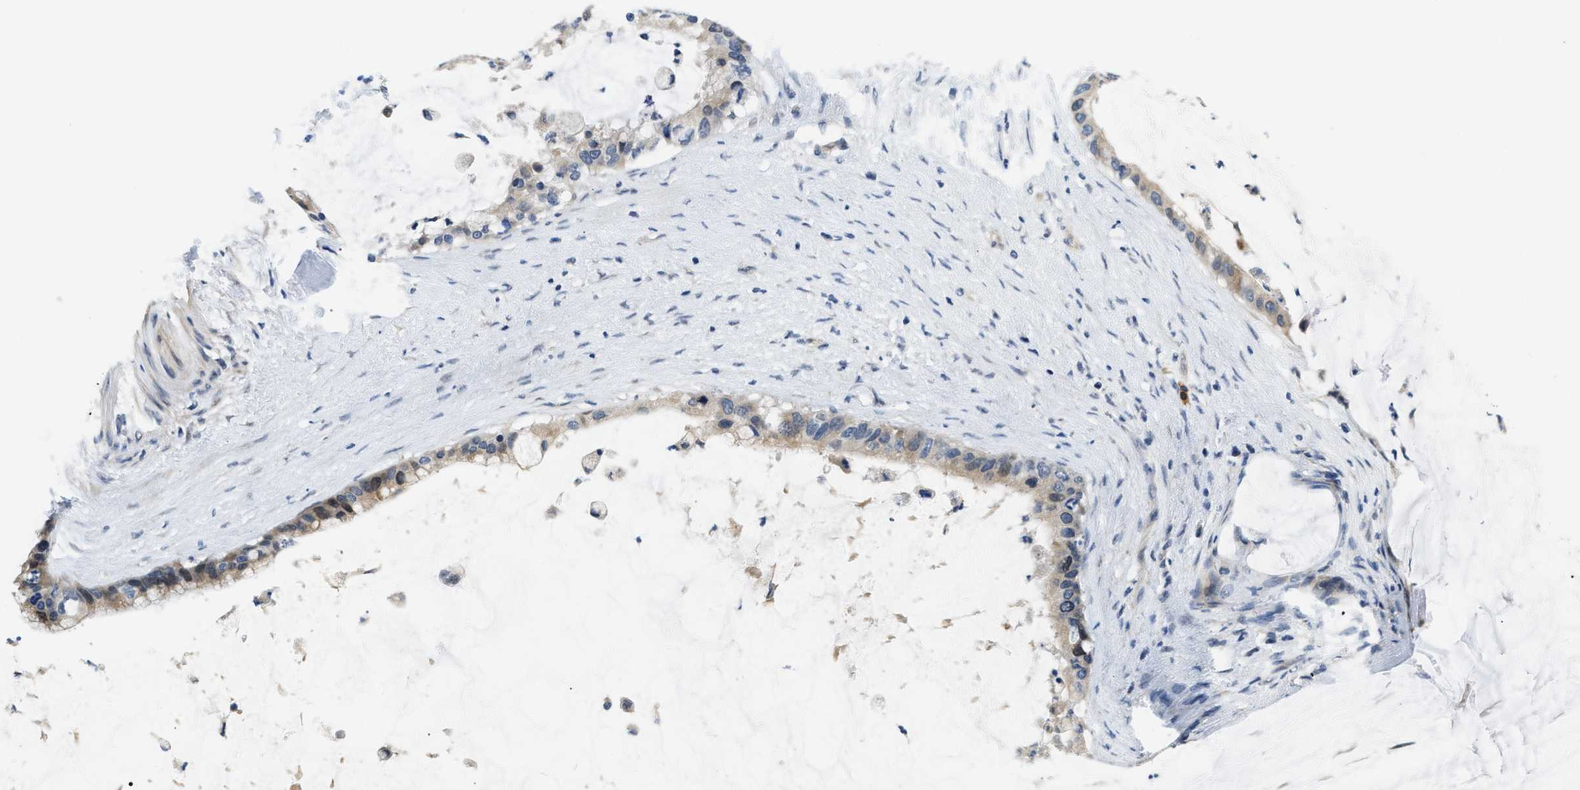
{"staining": {"intensity": "weak", "quantity": "25%-75%", "location": "cytoplasmic/membranous"}, "tissue": "pancreatic cancer", "cell_type": "Tumor cells", "image_type": "cancer", "snomed": [{"axis": "morphology", "description": "Adenocarcinoma, NOS"}, {"axis": "topography", "description": "Pancreas"}], "caption": "Weak cytoplasmic/membranous expression is appreciated in about 25%-75% of tumor cells in pancreatic cancer (adenocarcinoma).", "gene": "CLGN", "patient": {"sex": "male", "age": 41}}